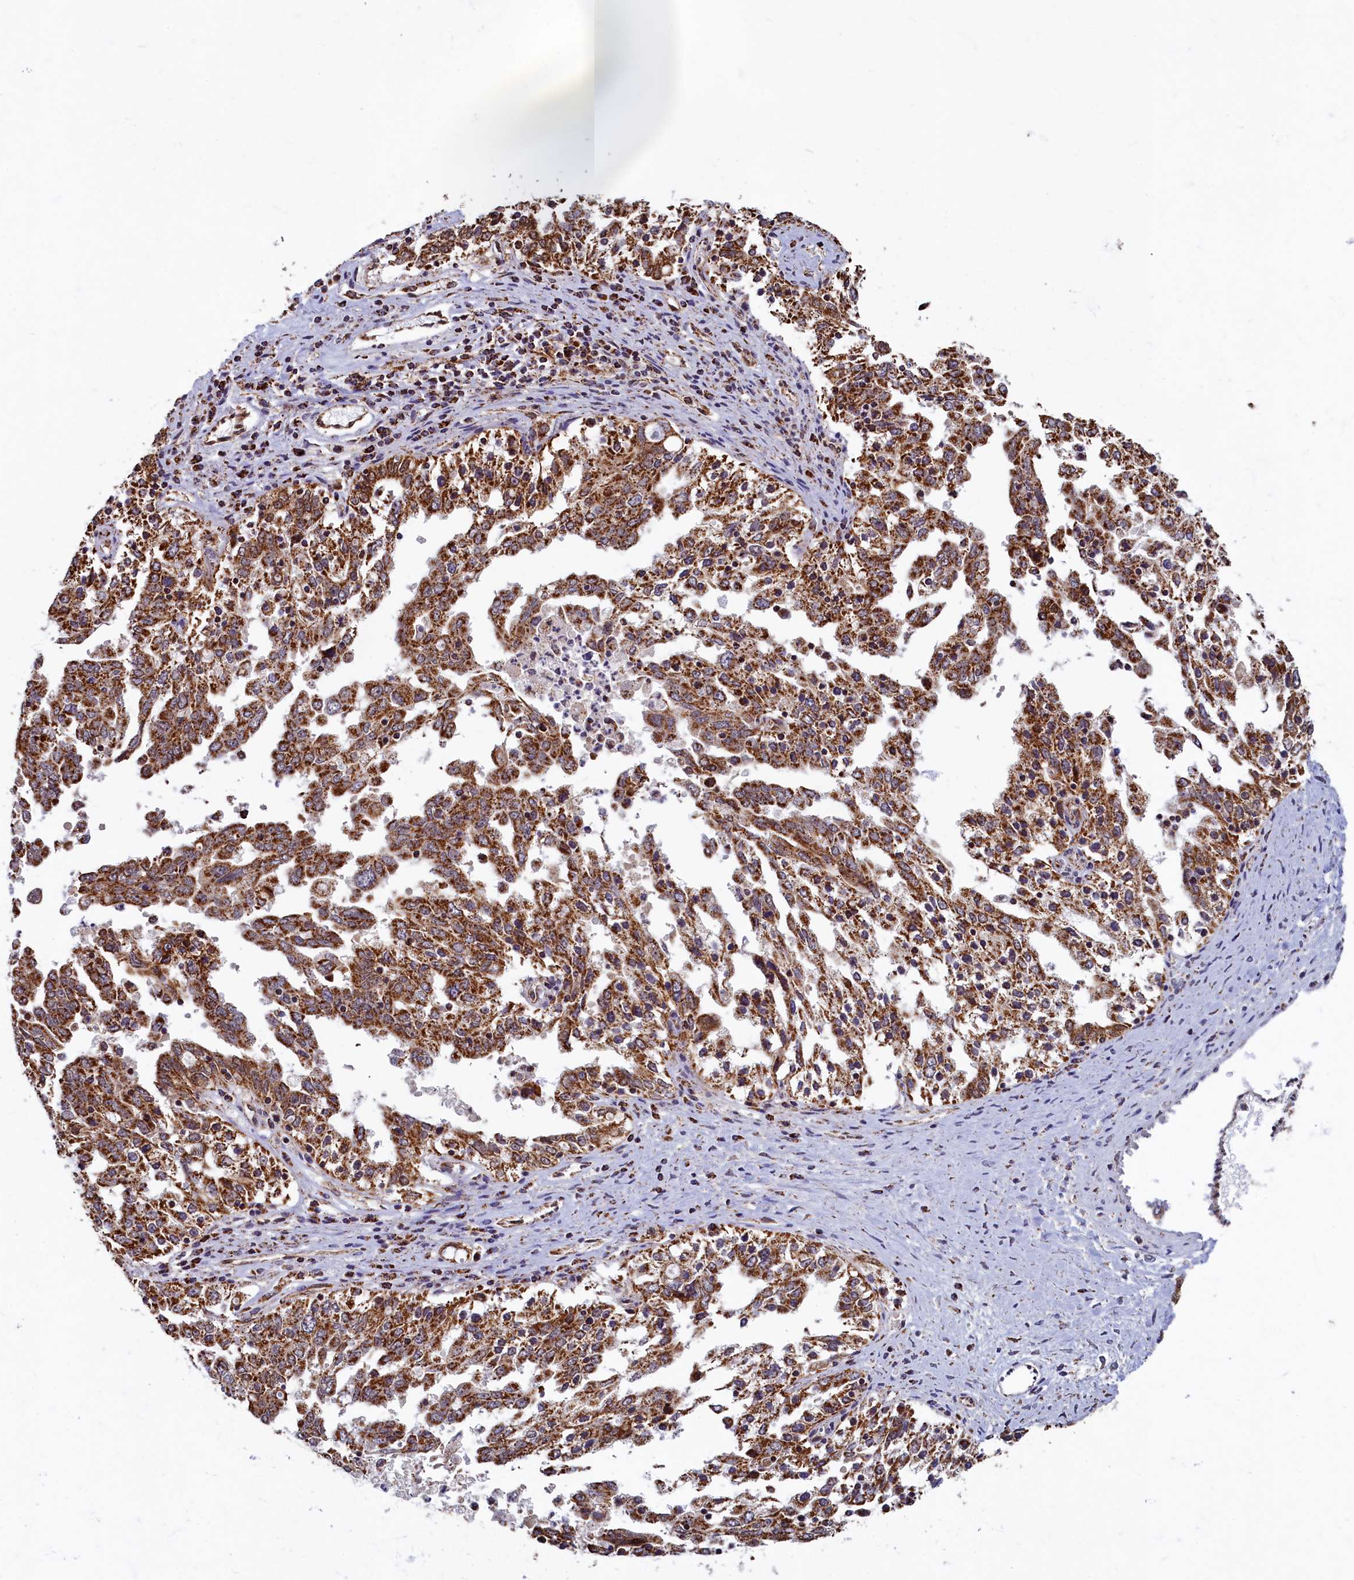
{"staining": {"intensity": "strong", "quantity": ">75%", "location": "cytoplasmic/membranous"}, "tissue": "ovarian cancer", "cell_type": "Tumor cells", "image_type": "cancer", "snomed": [{"axis": "morphology", "description": "Carcinoma, endometroid"}, {"axis": "topography", "description": "Ovary"}], "caption": "The immunohistochemical stain highlights strong cytoplasmic/membranous staining in tumor cells of ovarian cancer tissue. Nuclei are stained in blue.", "gene": "SPR", "patient": {"sex": "female", "age": 62}}